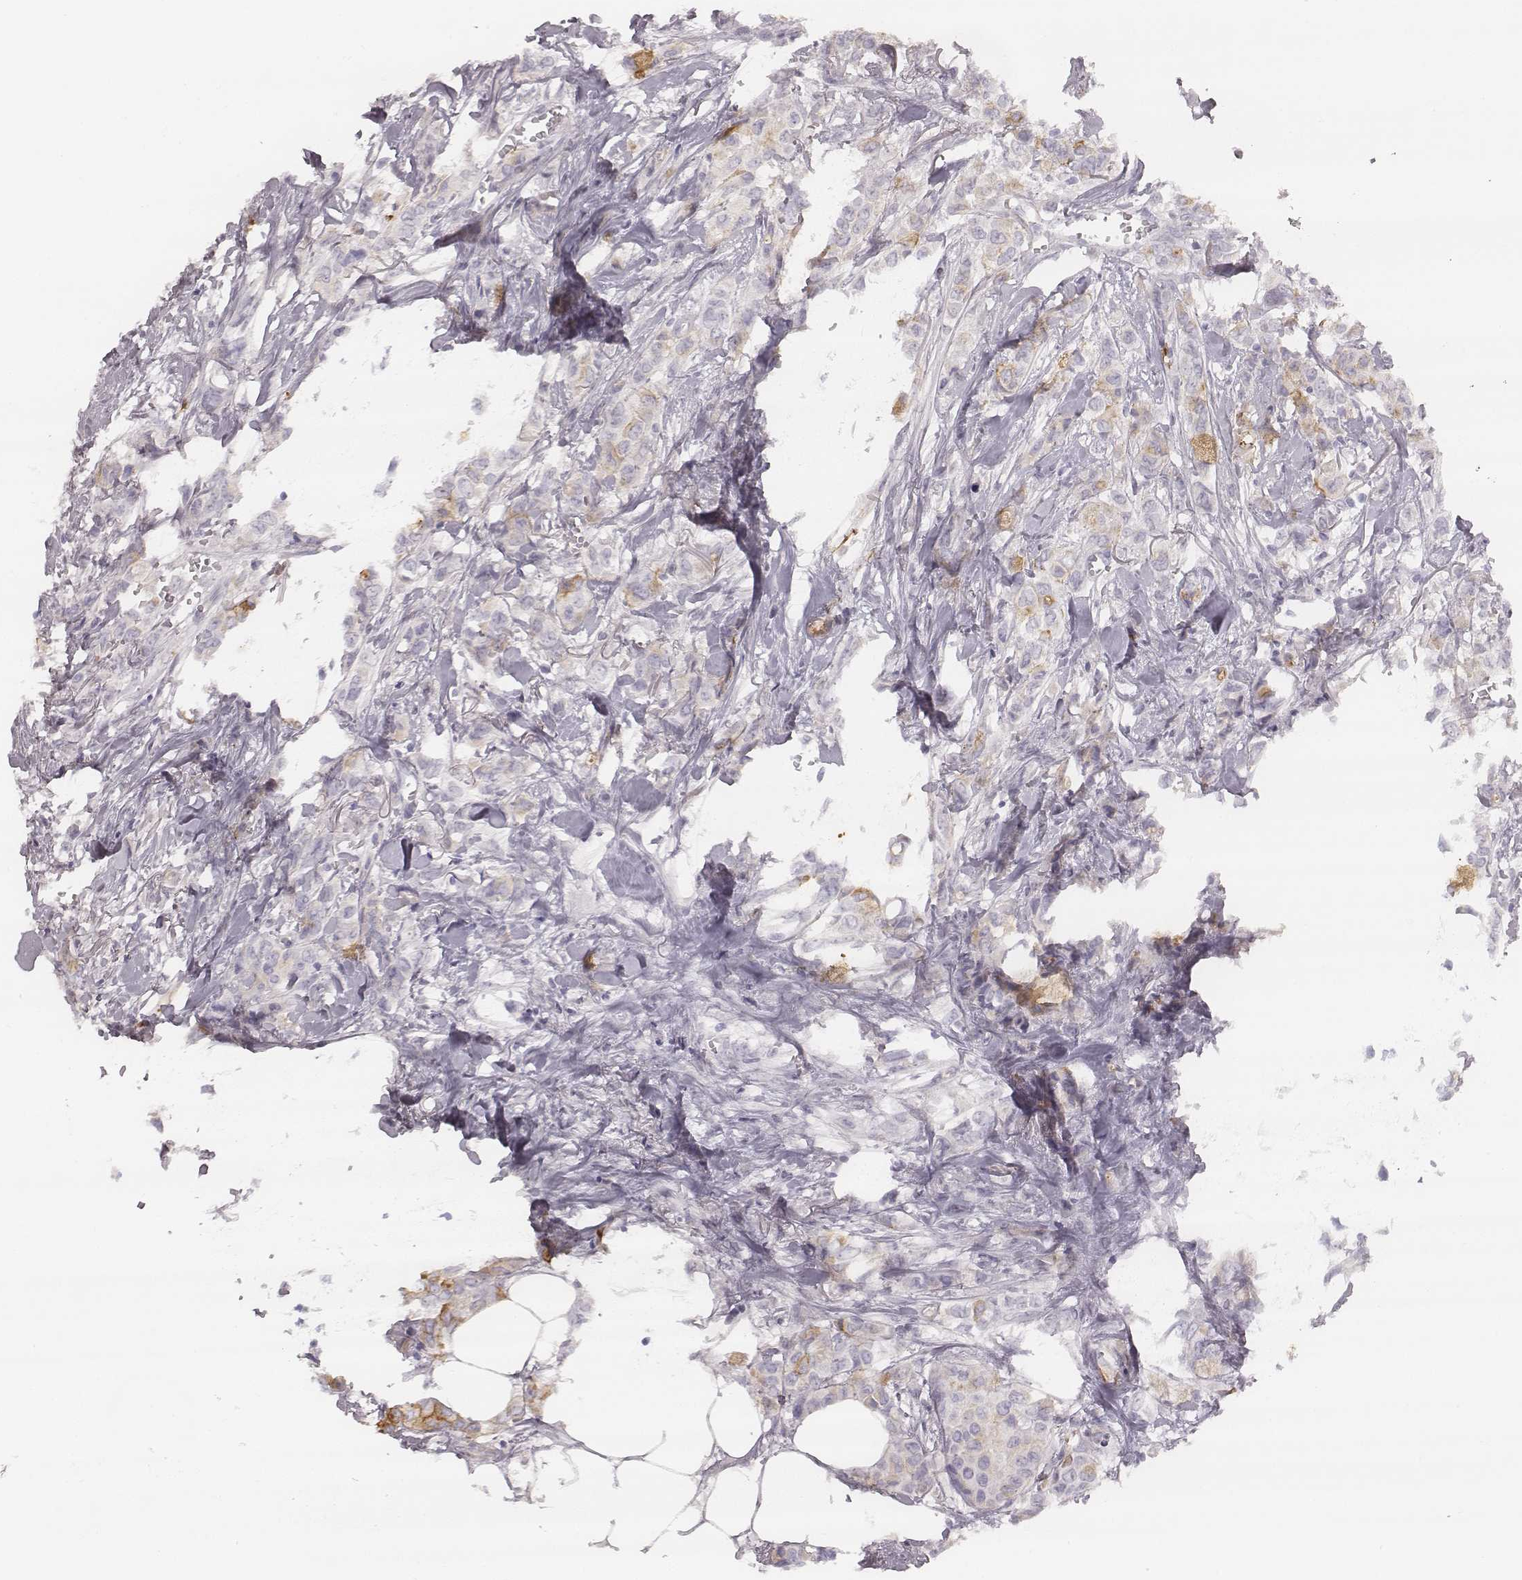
{"staining": {"intensity": "negative", "quantity": "none", "location": "none"}, "tissue": "breast cancer", "cell_type": "Tumor cells", "image_type": "cancer", "snomed": [{"axis": "morphology", "description": "Duct carcinoma"}, {"axis": "topography", "description": "Breast"}], "caption": "The image displays no staining of tumor cells in infiltrating ductal carcinoma (breast).", "gene": "KCNJ12", "patient": {"sex": "female", "age": 85}}